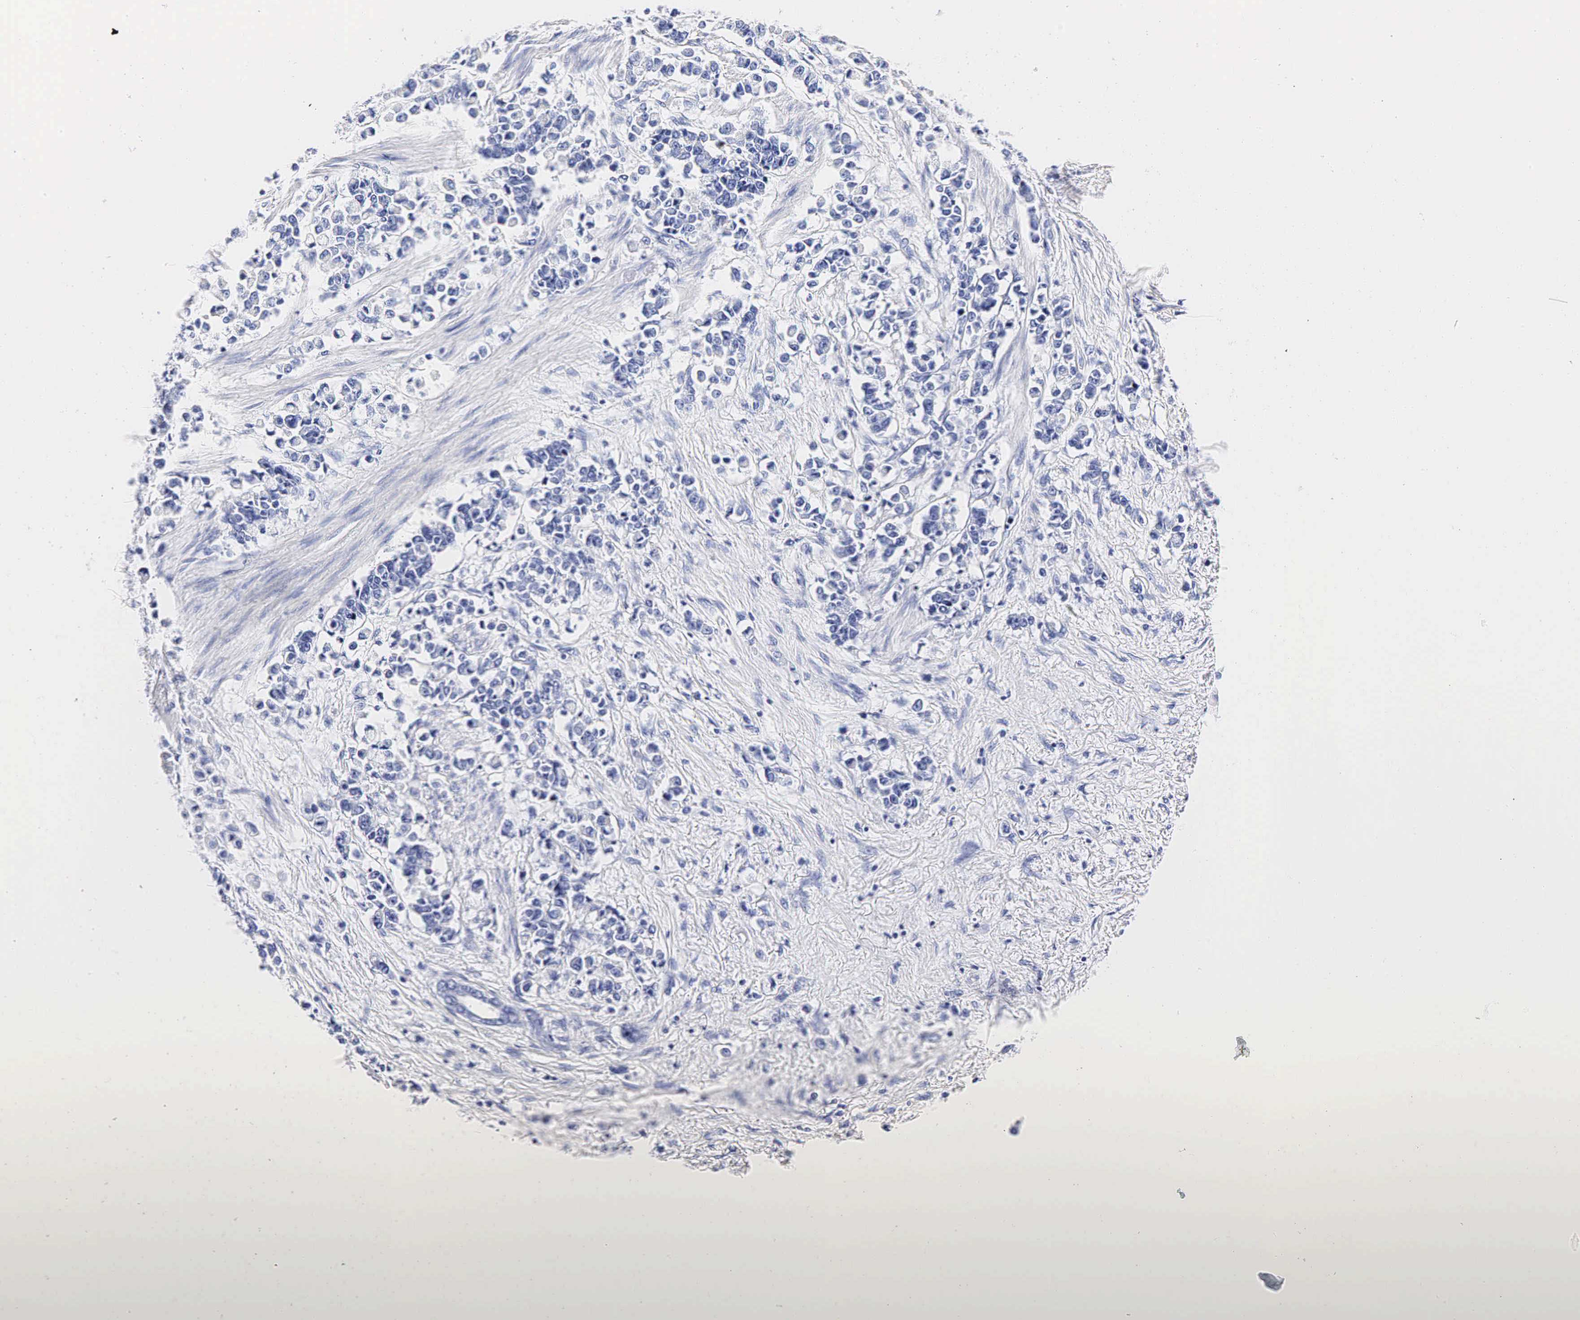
{"staining": {"intensity": "negative", "quantity": "none", "location": "none"}, "tissue": "stomach cancer", "cell_type": "Tumor cells", "image_type": "cancer", "snomed": [{"axis": "morphology", "description": "Adenocarcinoma, NOS"}, {"axis": "topography", "description": "Stomach"}], "caption": "Stomach cancer (adenocarcinoma) stained for a protein using IHC demonstrates no positivity tumor cells.", "gene": "TG", "patient": {"sex": "male", "age": 78}}